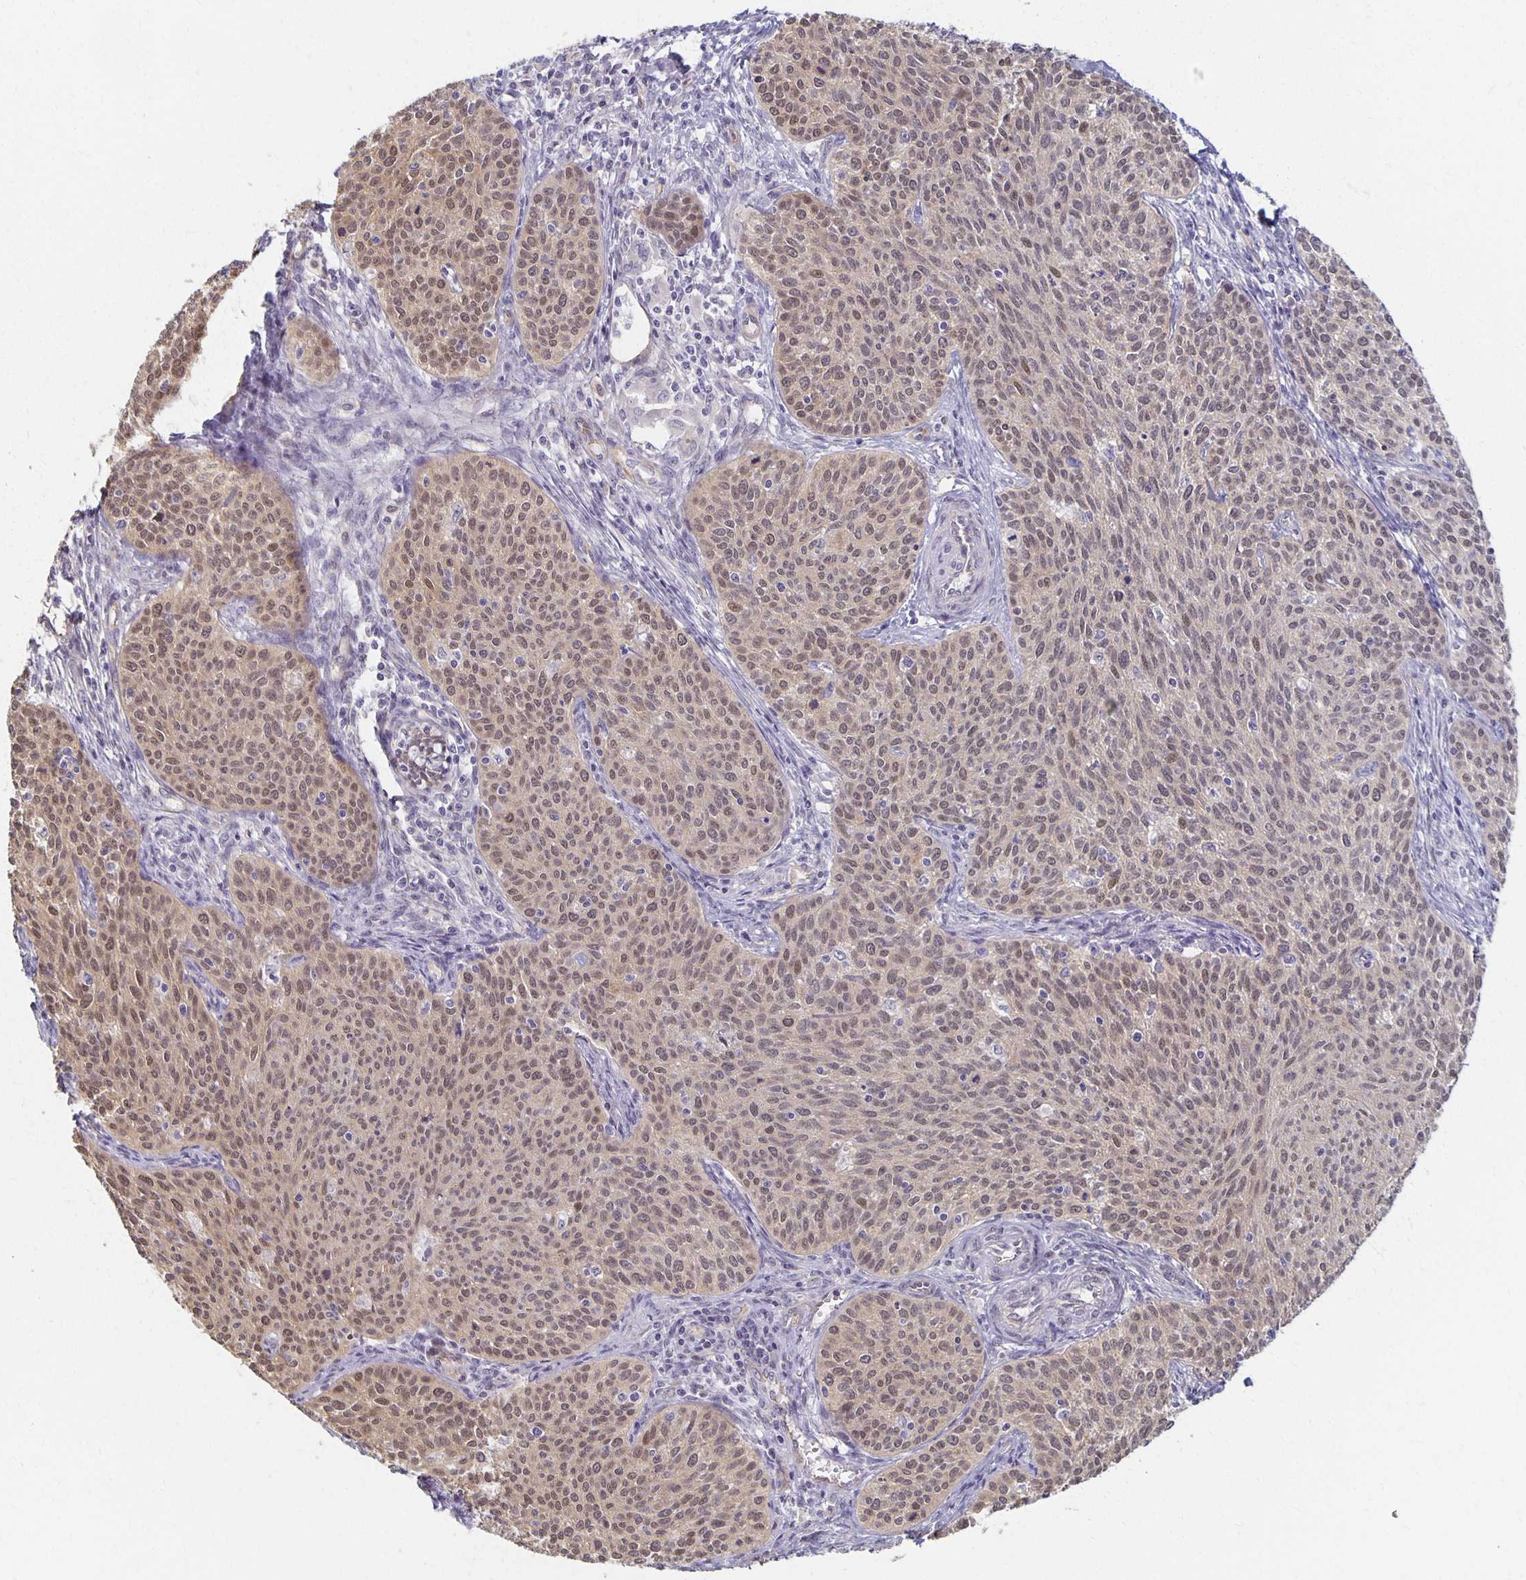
{"staining": {"intensity": "moderate", "quantity": "25%-75%", "location": "nuclear"}, "tissue": "cervical cancer", "cell_type": "Tumor cells", "image_type": "cancer", "snomed": [{"axis": "morphology", "description": "Squamous cell carcinoma, NOS"}, {"axis": "topography", "description": "Cervix"}], "caption": "Cervical cancer tissue demonstrates moderate nuclear staining in approximately 25%-75% of tumor cells", "gene": "SORL1", "patient": {"sex": "female", "age": 38}}